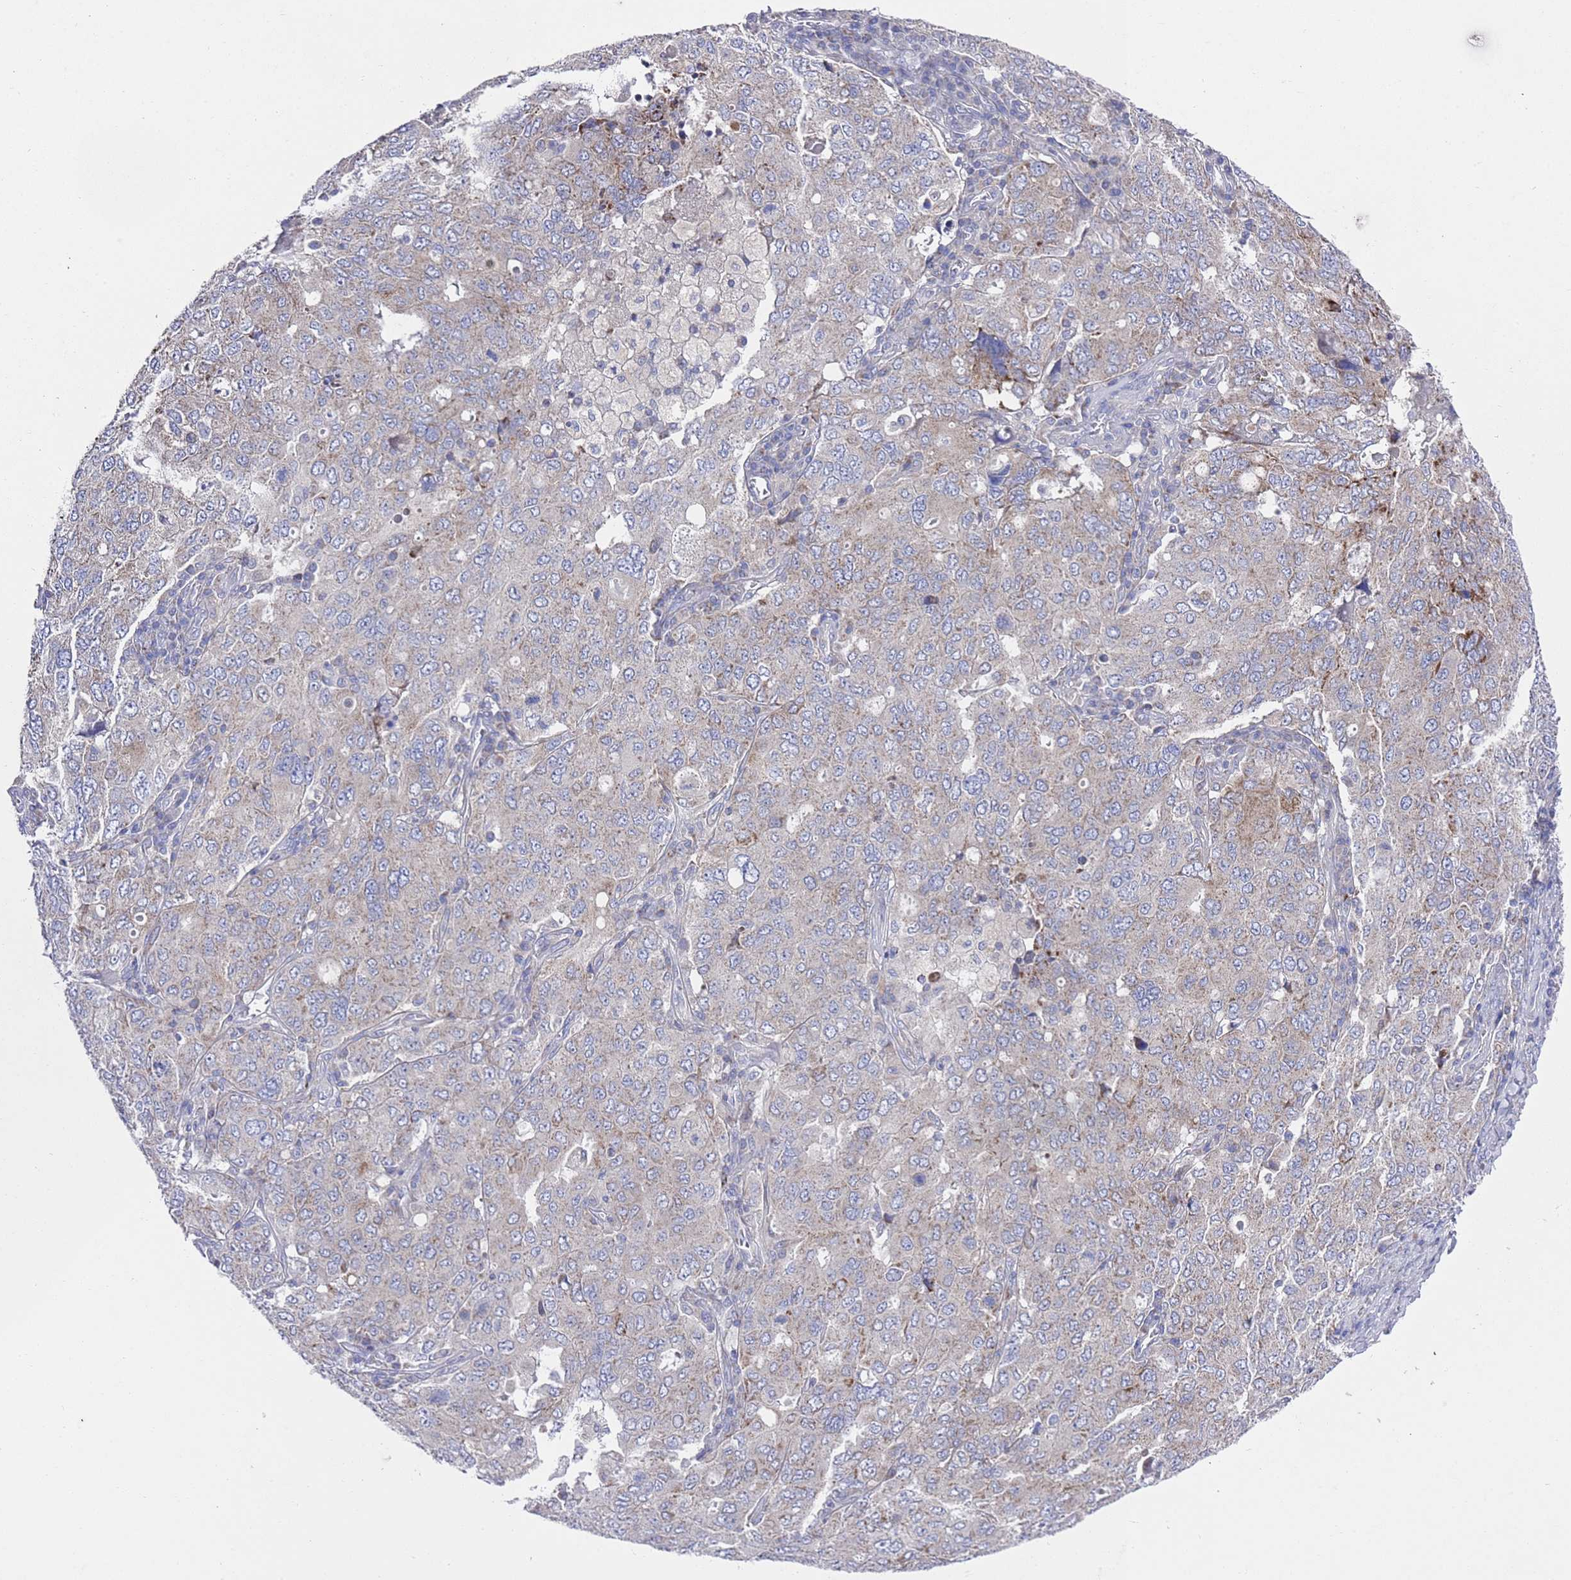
{"staining": {"intensity": "moderate", "quantity": "<25%", "location": "cytoplasmic/membranous"}, "tissue": "ovarian cancer", "cell_type": "Tumor cells", "image_type": "cancer", "snomed": [{"axis": "morphology", "description": "Carcinoma, endometroid"}, {"axis": "topography", "description": "Ovary"}], "caption": "IHC (DAB) staining of human ovarian cancer exhibits moderate cytoplasmic/membranous protein positivity in about <25% of tumor cells.", "gene": "NPEPPS", "patient": {"sex": "female", "age": 62}}